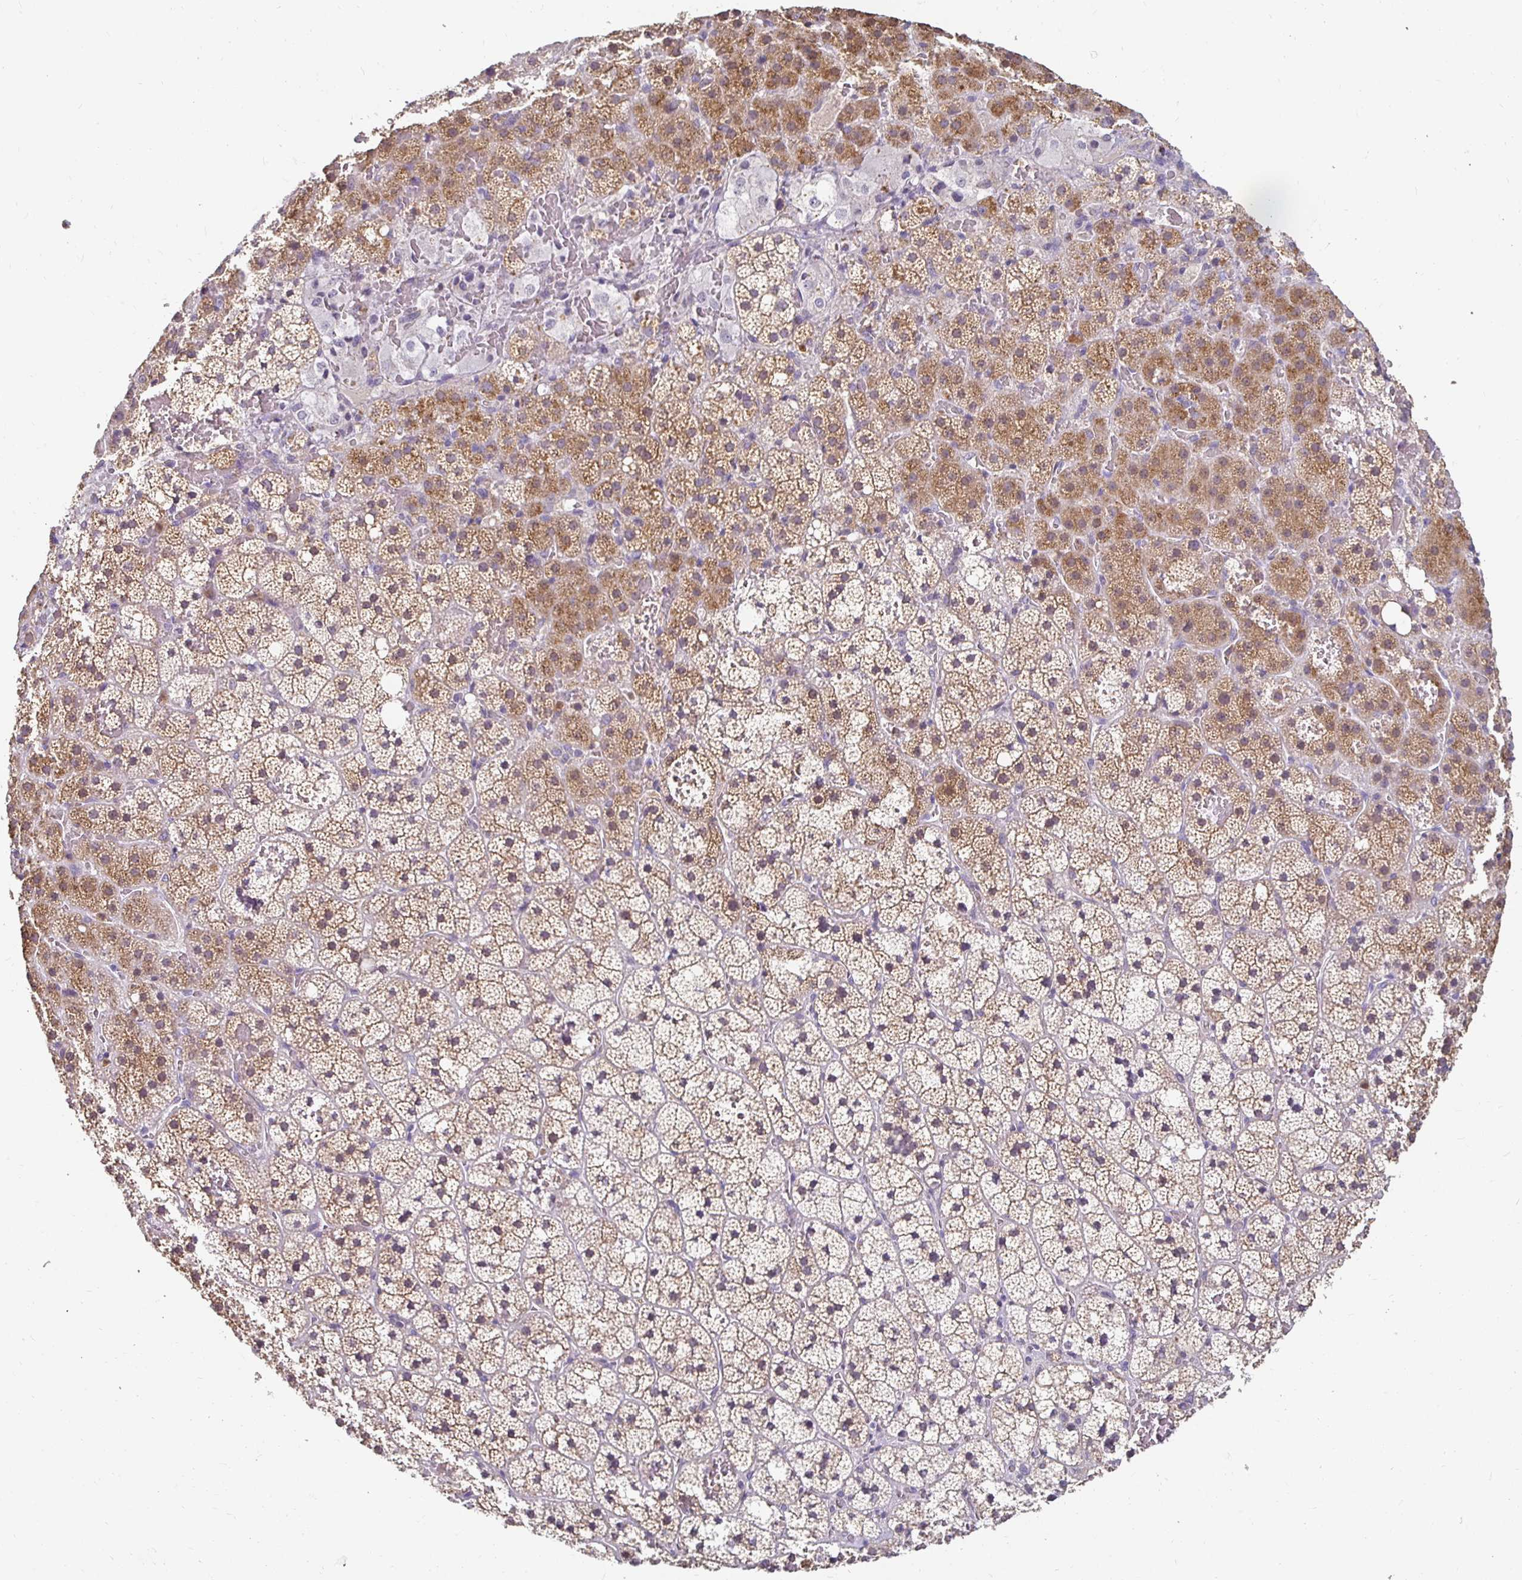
{"staining": {"intensity": "moderate", "quantity": ">75%", "location": "cytoplasmic/membranous"}, "tissue": "adrenal gland", "cell_type": "Glandular cells", "image_type": "normal", "snomed": [{"axis": "morphology", "description": "Normal tissue, NOS"}, {"axis": "topography", "description": "Adrenal gland"}], "caption": "Moderate cytoplasmic/membranous staining is present in approximately >75% of glandular cells in unremarkable adrenal gland. The protein of interest is stained brown, and the nuclei are stained in blue (DAB (3,3'-diaminobenzidine) IHC with brightfield microscopy, high magnification).", "gene": "GK2", "patient": {"sex": "male", "age": 53}}